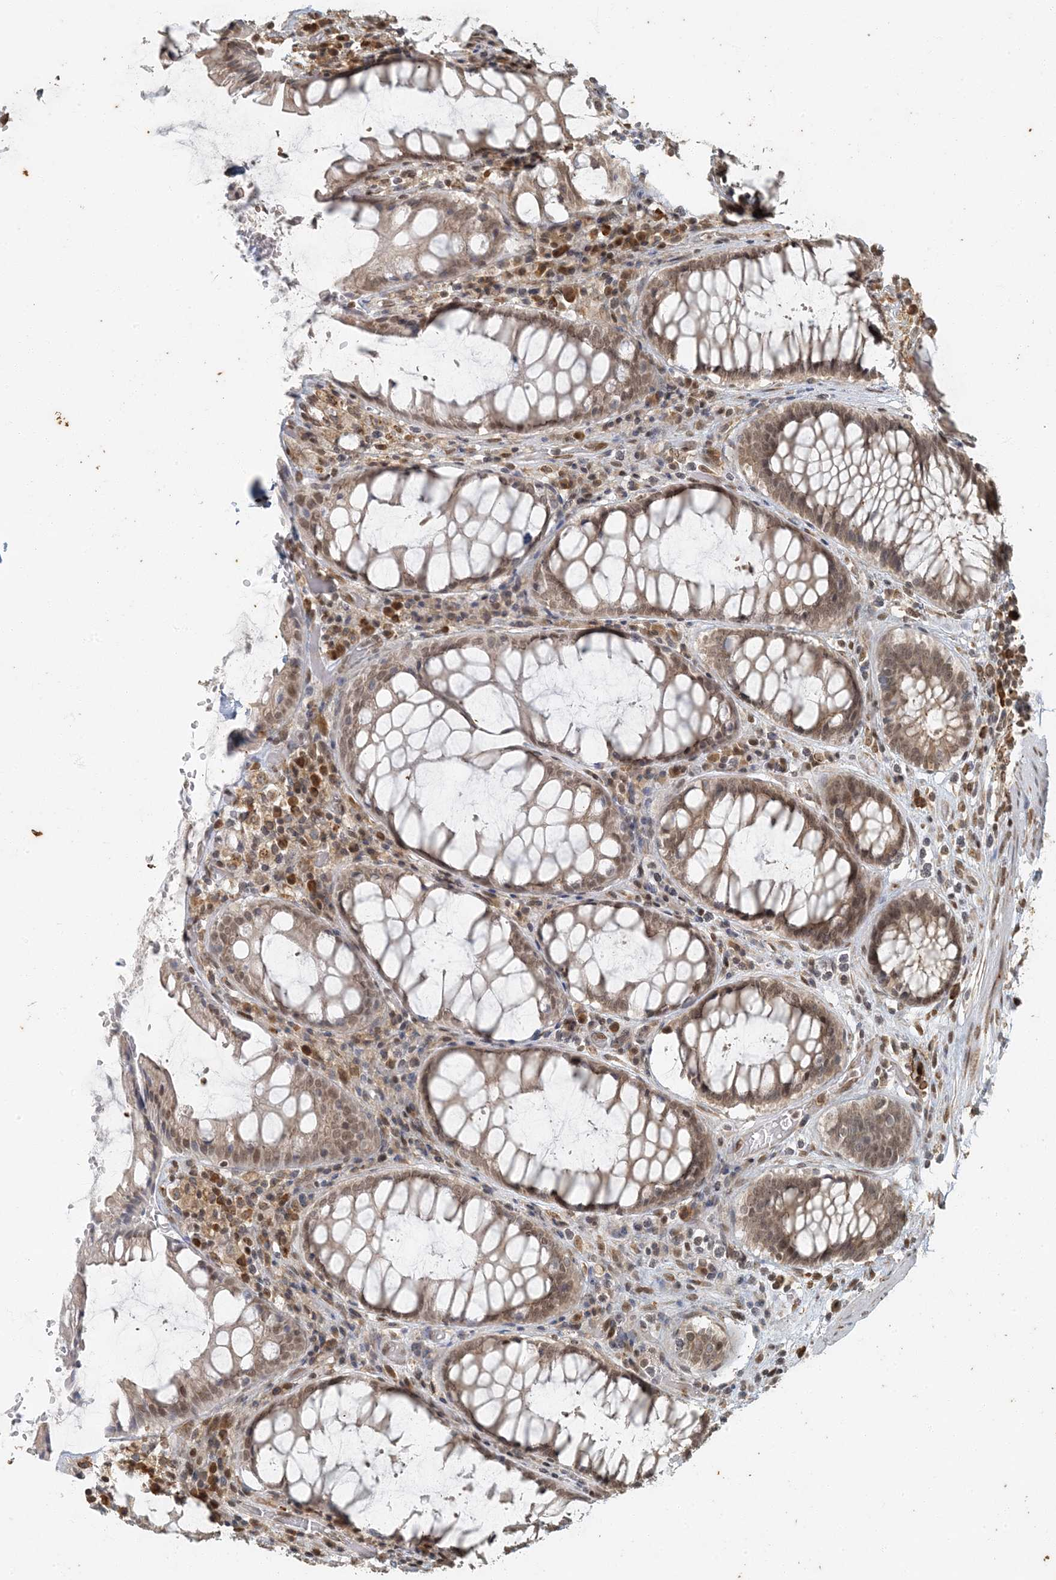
{"staining": {"intensity": "moderate", "quantity": ">75%", "location": "cytoplasmic/membranous,nuclear"}, "tissue": "rectum", "cell_type": "Glandular cells", "image_type": "normal", "snomed": [{"axis": "morphology", "description": "Normal tissue, NOS"}, {"axis": "topography", "description": "Rectum"}], "caption": "Immunohistochemistry (IHC) photomicrograph of benign rectum stained for a protein (brown), which reveals medium levels of moderate cytoplasmic/membranous,nuclear expression in about >75% of glandular cells.", "gene": "AK9", "patient": {"sex": "male", "age": 64}}